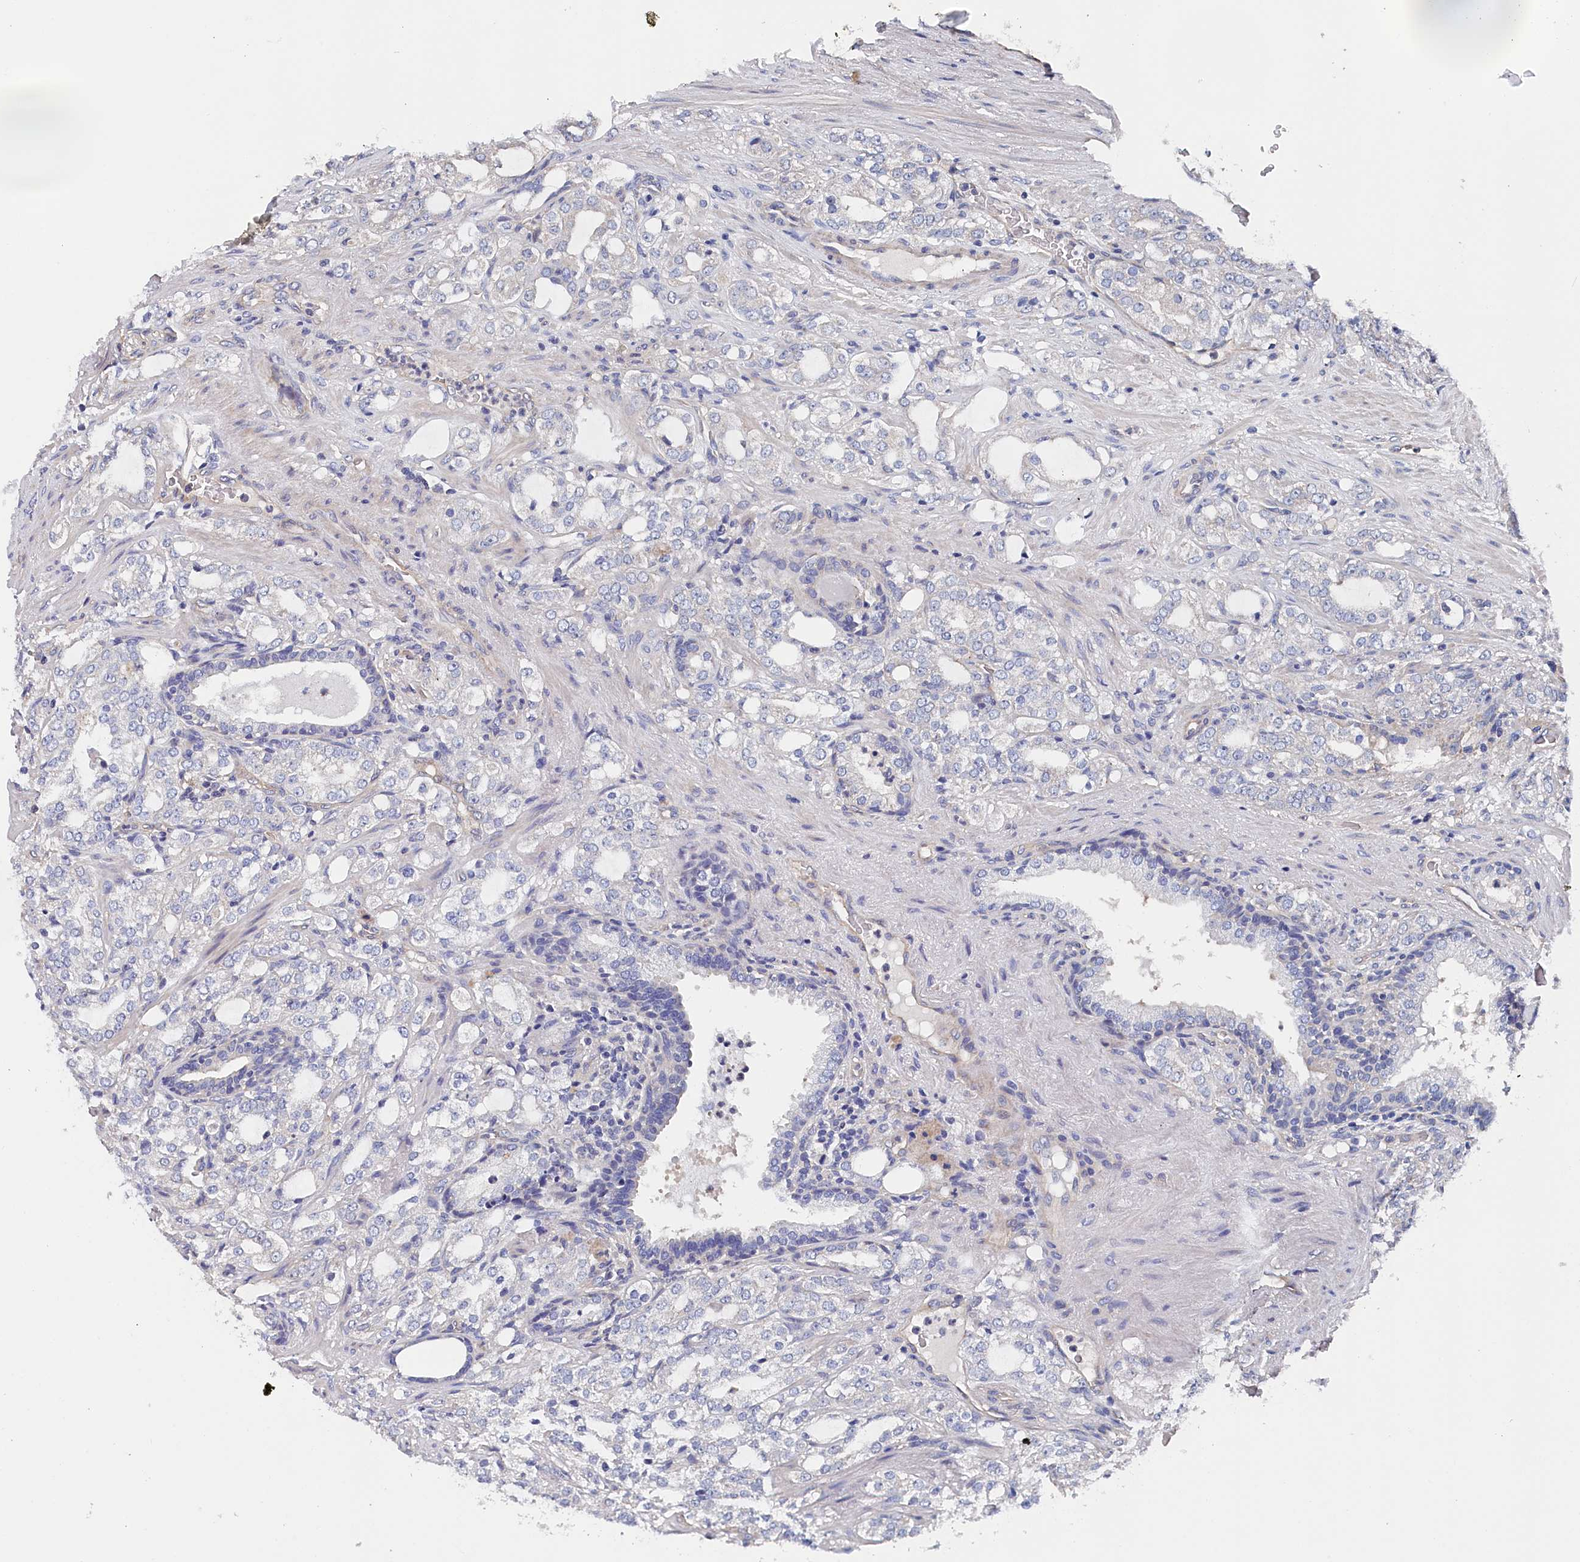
{"staining": {"intensity": "negative", "quantity": "none", "location": "none"}, "tissue": "prostate cancer", "cell_type": "Tumor cells", "image_type": "cancer", "snomed": [{"axis": "morphology", "description": "Adenocarcinoma, High grade"}, {"axis": "topography", "description": "Prostate"}], "caption": "High power microscopy photomicrograph of an immunohistochemistry (IHC) image of prostate cancer, revealing no significant positivity in tumor cells. (Immunohistochemistry, brightfield microscopy, high magnification).", "gene": "BHMT", "patient": {"sex": "male", "age": 64}}